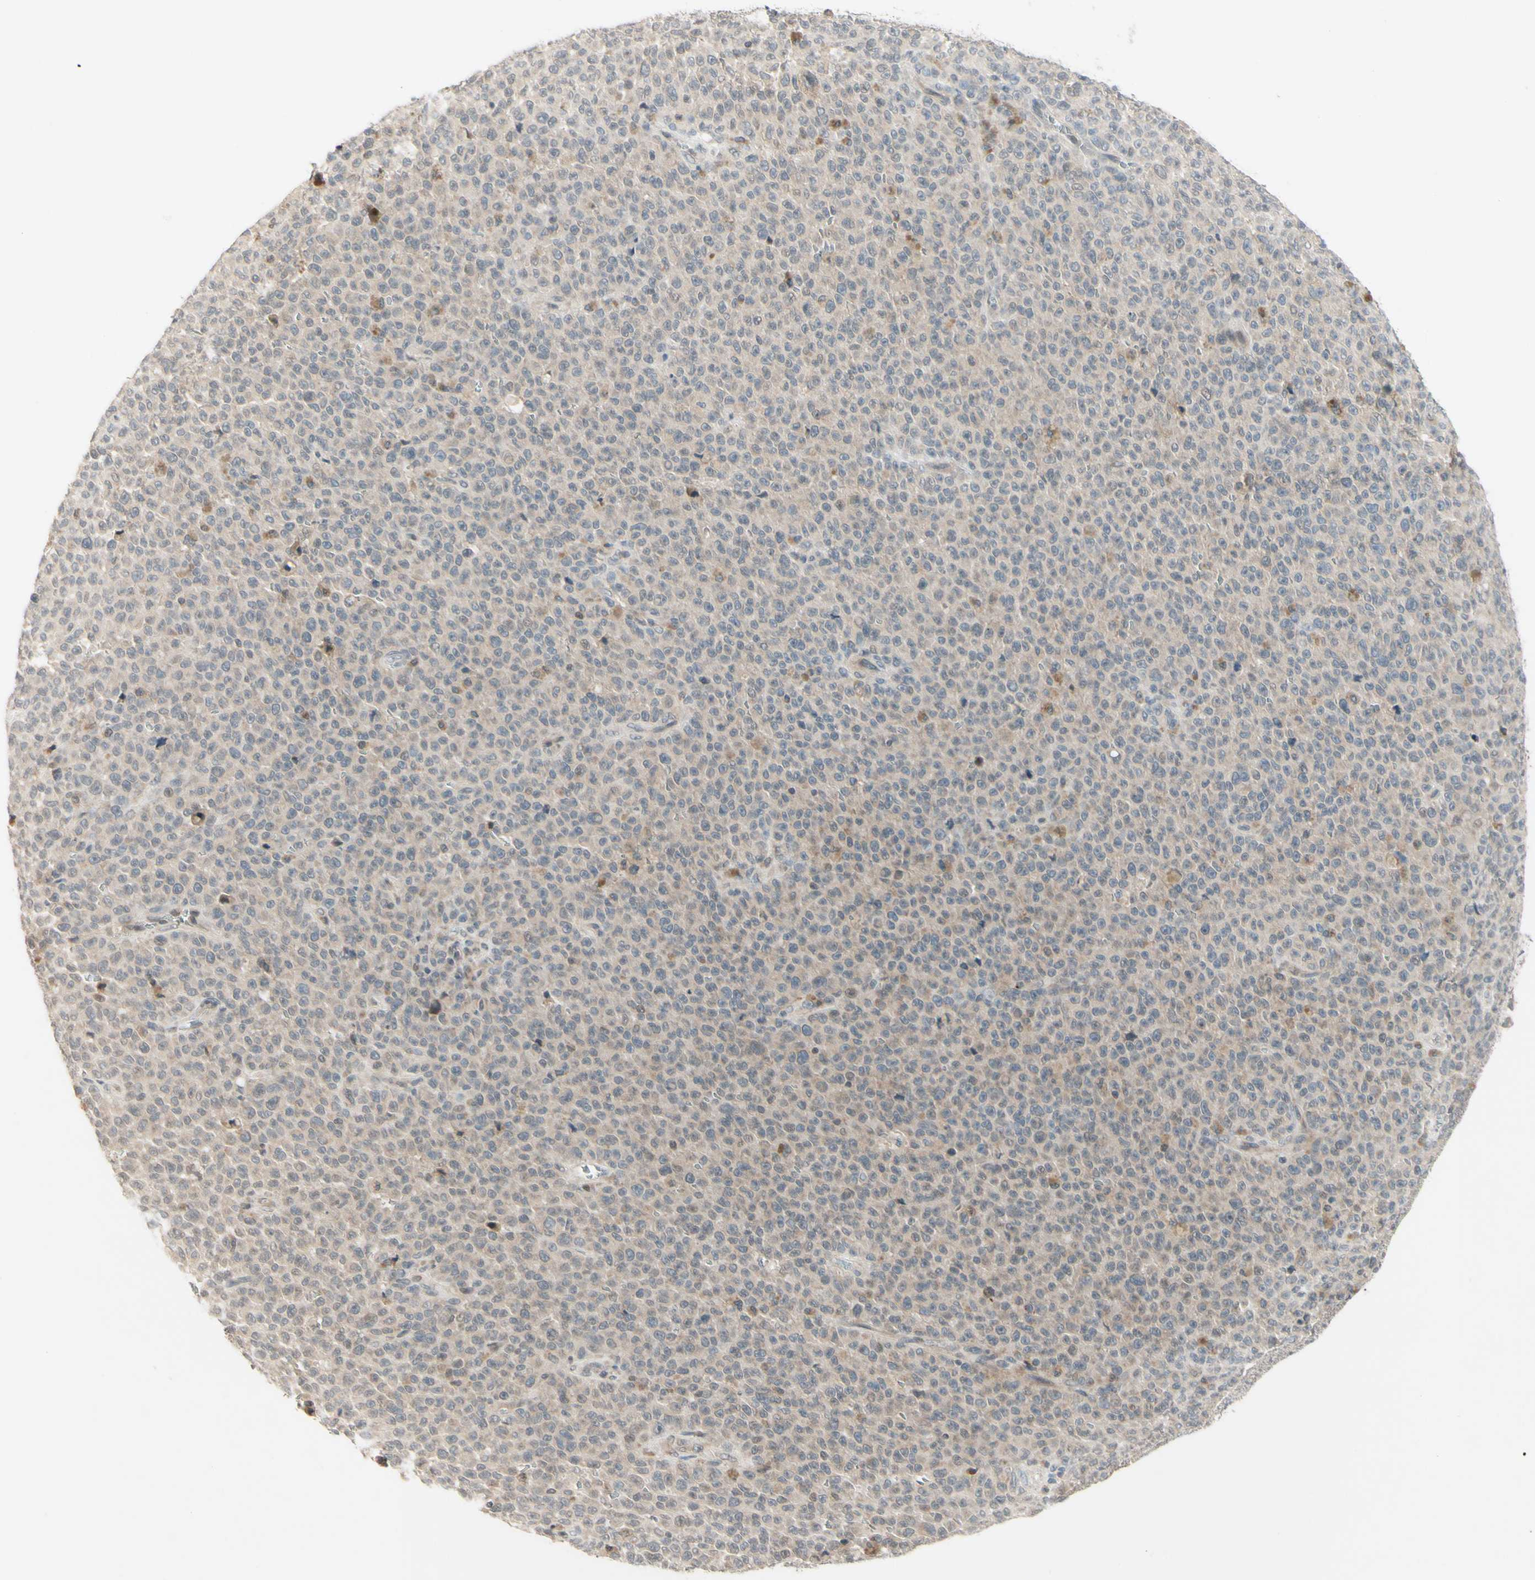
{"staining": {"intensity": "weak", "quantity": ">75%", "location": "cytoplasmic/membranous"}, "tissue": "melanoma", "cell_type": "Tumor cells", "image_type": "cancer", "snomed": [{"axis": "morphology", "description": "Malignant melanoma, NOS"}, {"axis": "topography", "description": "Skin"}], "caption": "Human malignant melanoma stained for a protein (brown) demonstrates weak cytoplasmic/membranous positive expression in approximately >75% of tumor cells.", "gene": "ZW10", "patient": {"sex": "female", "age": 82}}